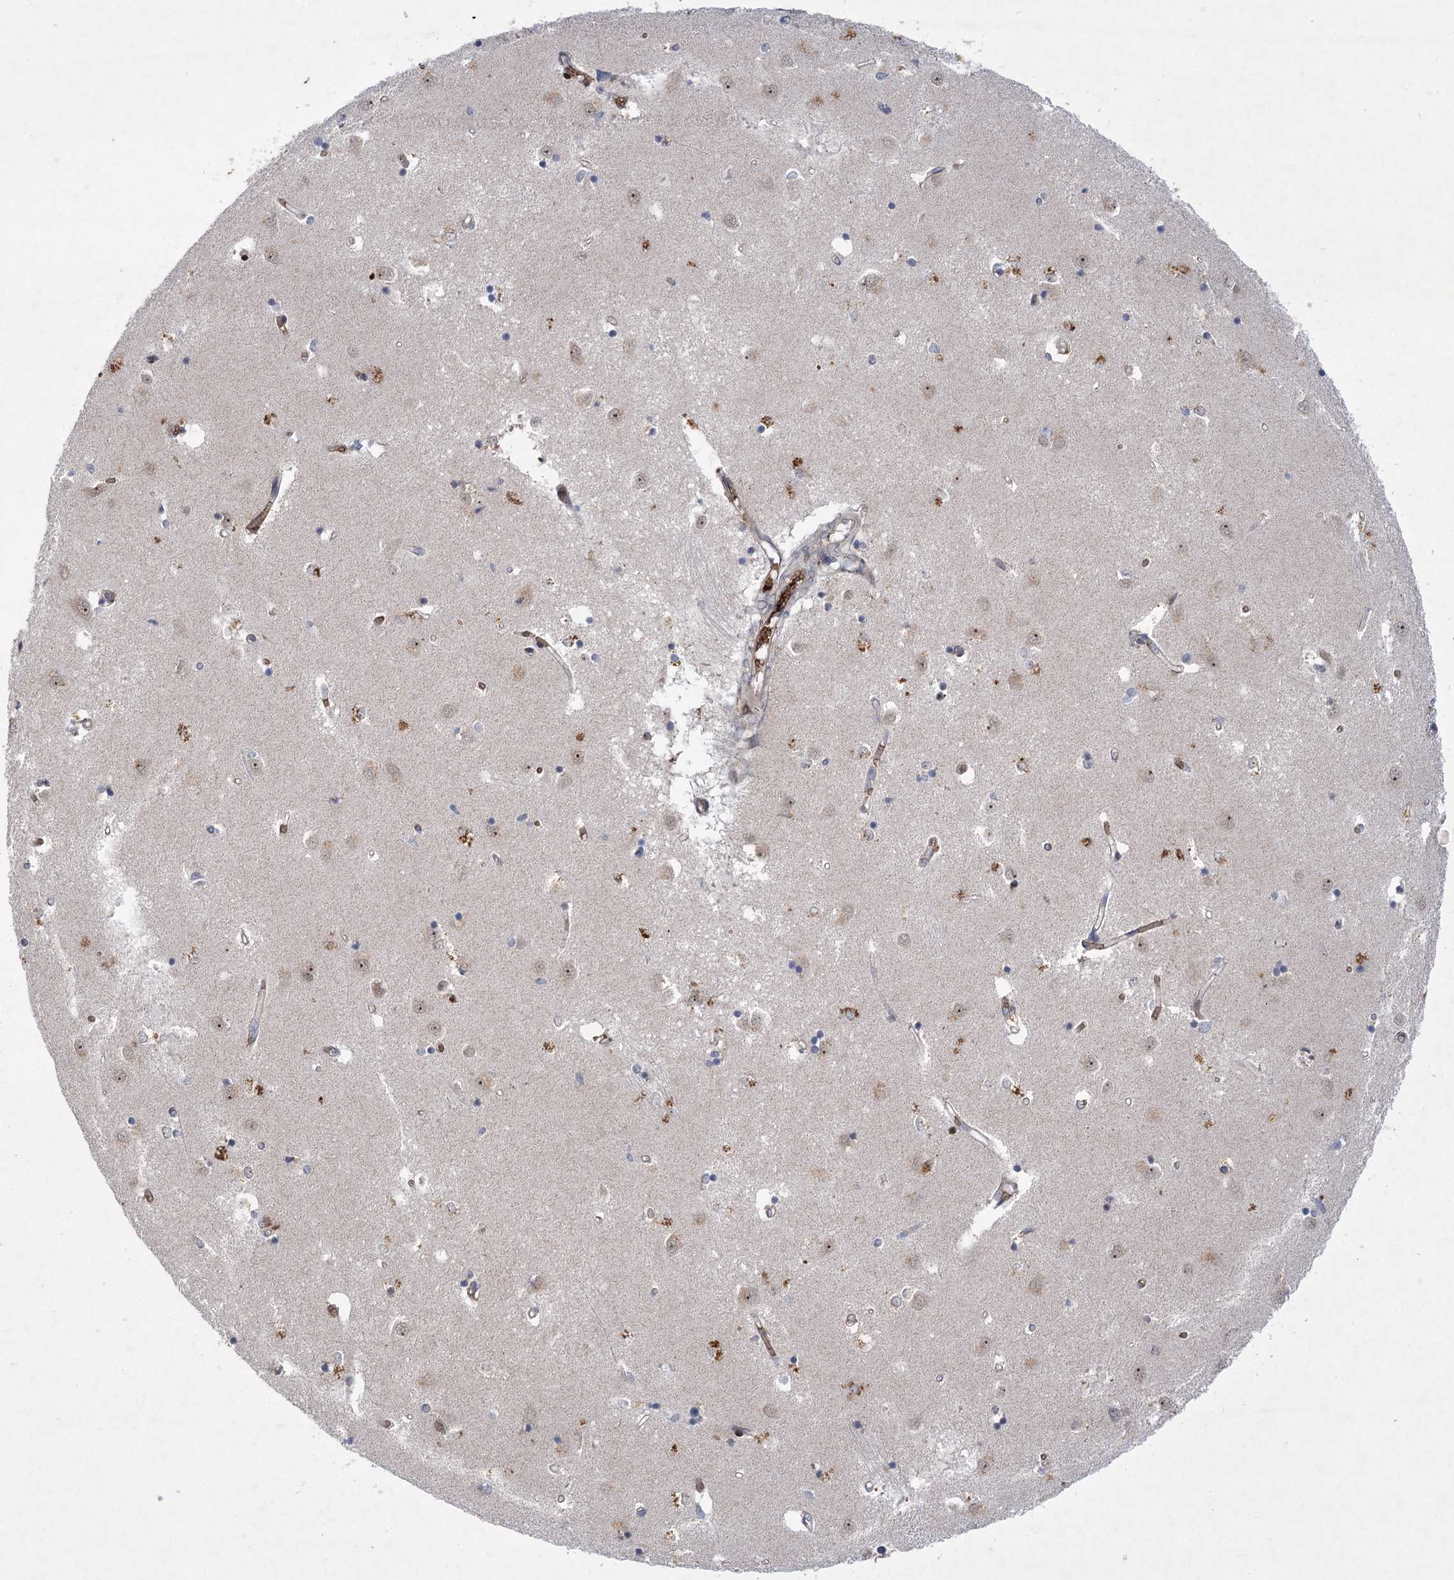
{"staining": {"intensity": "negative", "quantity": "none", "location": "none"}, "tissue": "caudate", "cell_type": "Glial cells", "image_type": "normal", "snomed": [{"axis": "morphology", "description": "Normal tissue, NOS"}, {"axis": "topography", "description": "Lateral ventricle wall"}], "caption": "Histopathology image shows no significant protein expression in glial cells of benign caudate.", "gene": "NSMCE4A", "patient": {"sex": "male", "age": 45}}